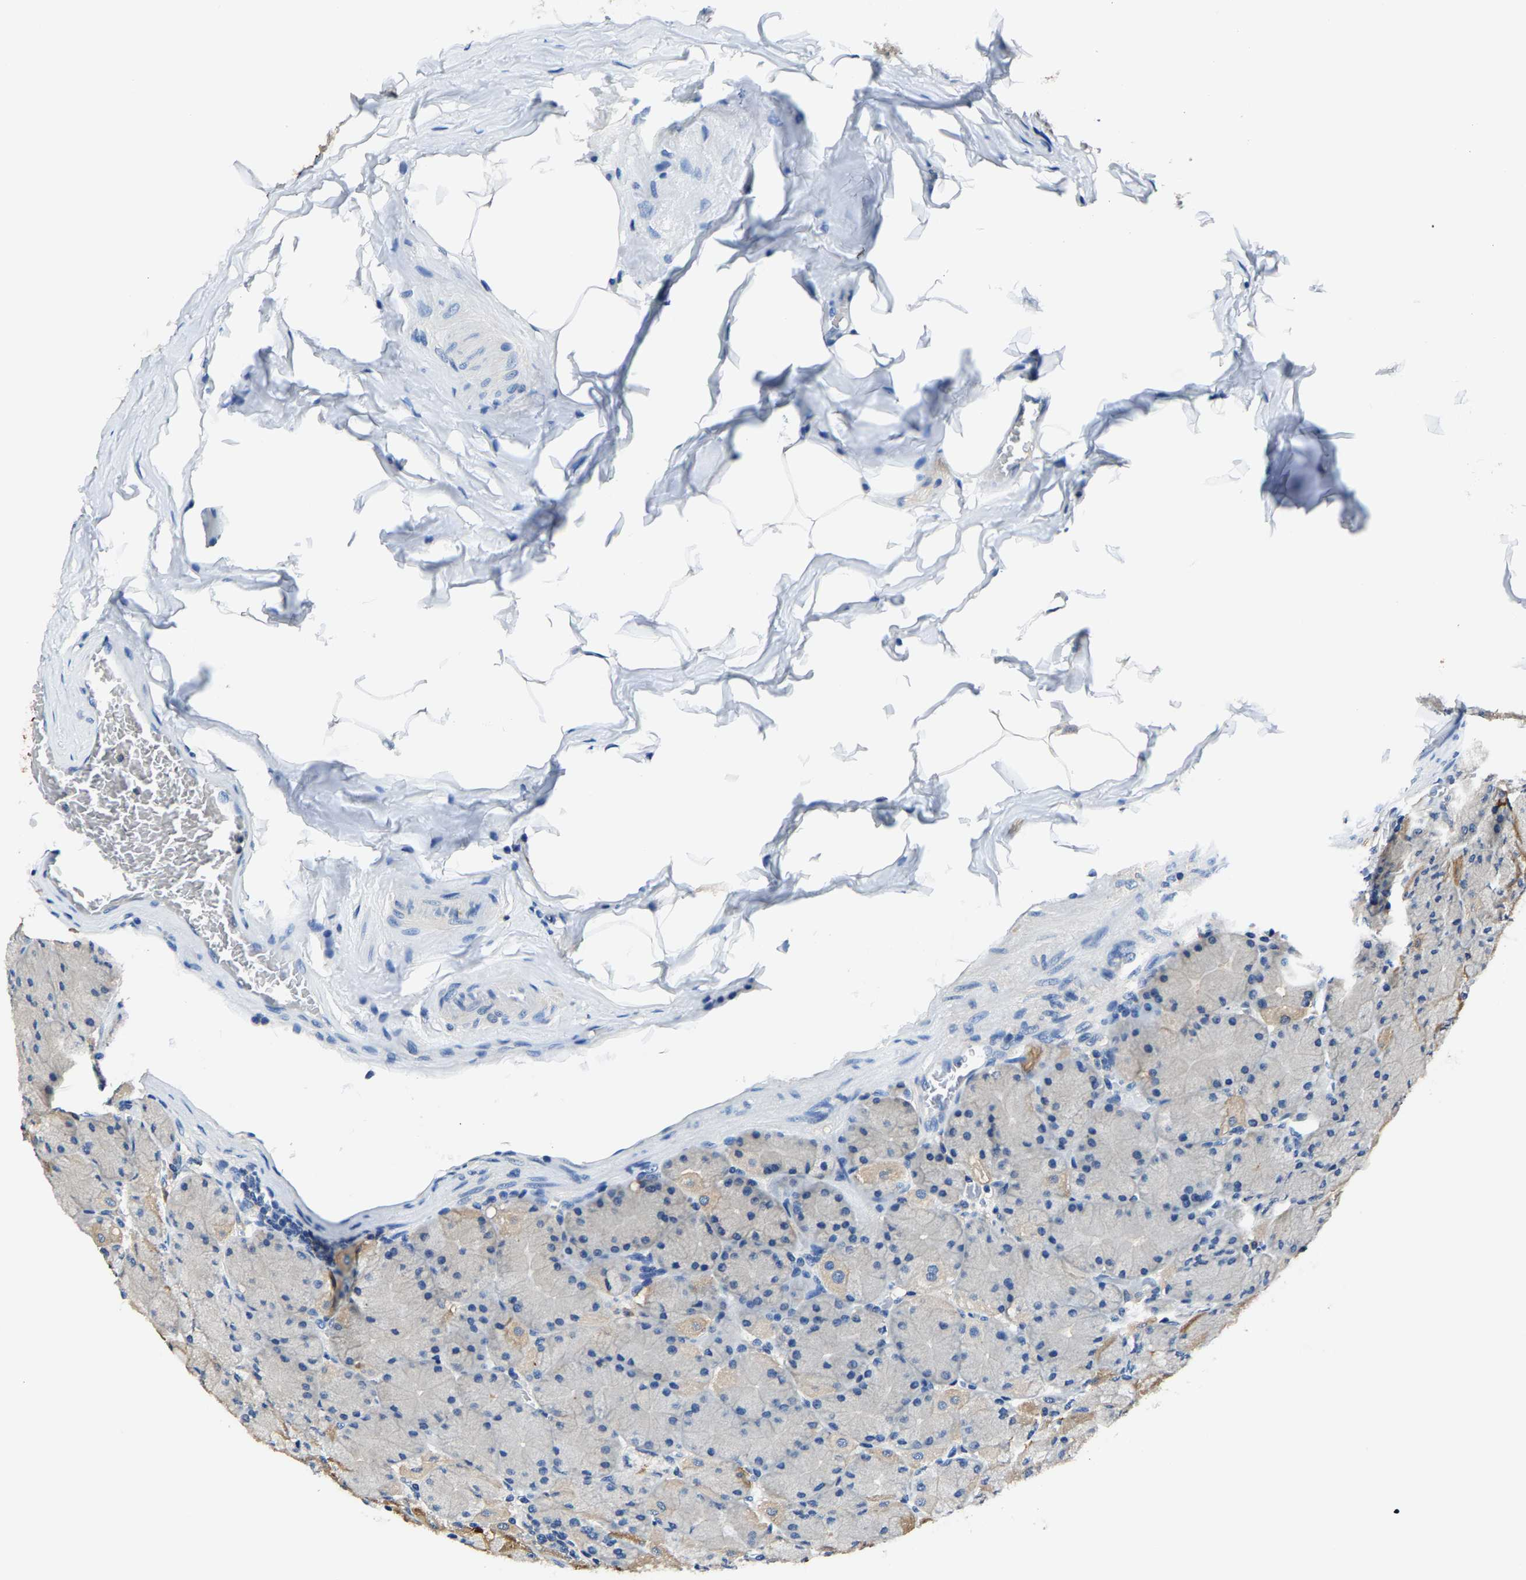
{"staining": {"intensity": "moderate", "quantity": "25%-75%", "location": "cytoplasmic/membranous"}, "tissue": "stomach", "cell_type": "Glandular cells", "image_type": "normal", "snomed": [{"axis": "morphology", "description": "Normal tissue, NOS"}, {"axis": "topography", "description": "Stomach, upper"}], "caption": "This photomicrograph demonstrates immunohistochemistry staining of benign human stomach, with medium moderate cytoplasmic/membranous expression in approximately 25%-75% of glandular cells.", "gene": "ALDOB", "patient": {"sex": "female", "age": 56}}